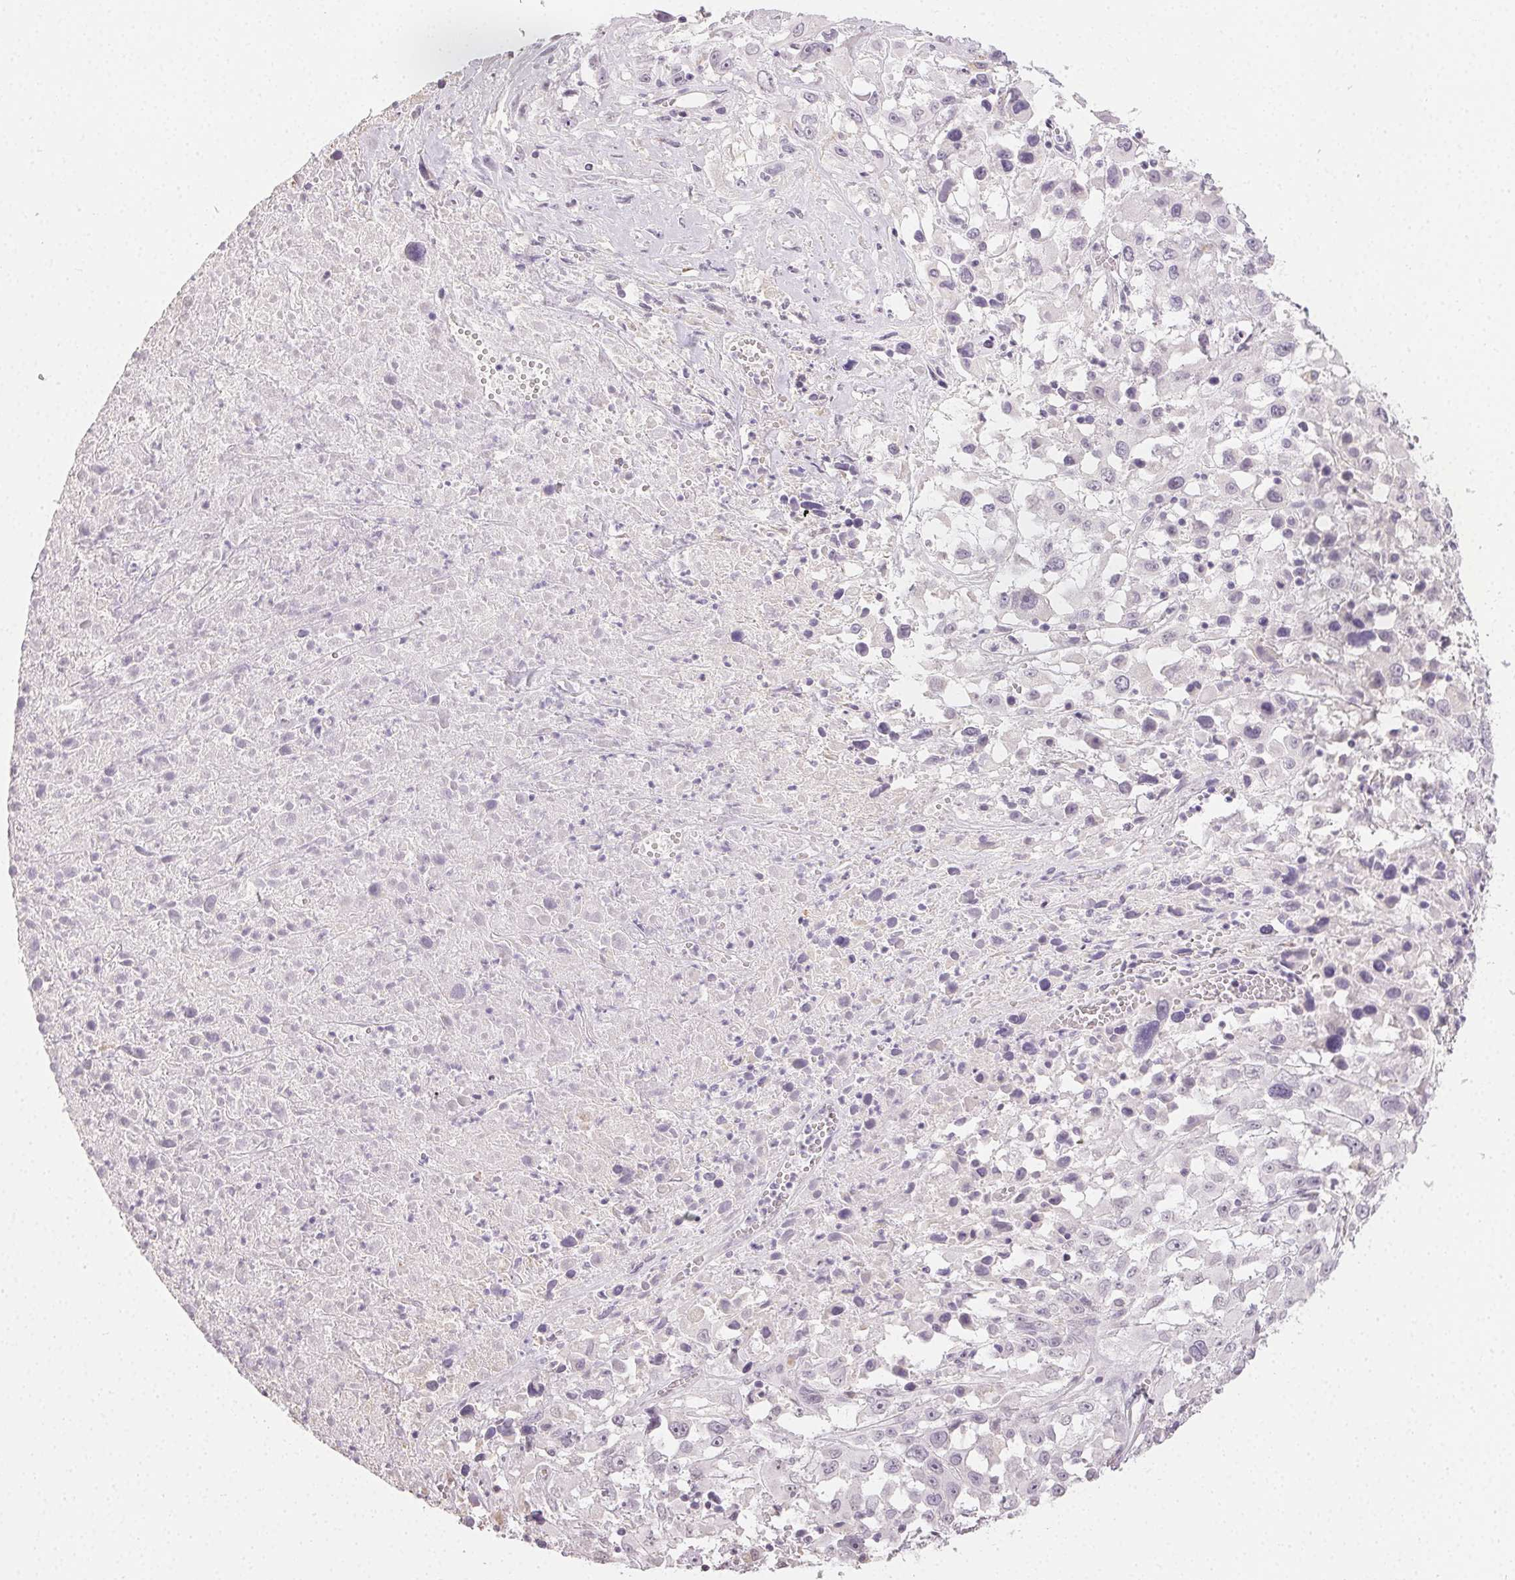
{"staining": {"intensity": "negative", "quantity": "none", "location": "none"}, "tissue": "melanoma", "cell_type": "Tumor cells", "image_type": "cancer", "snomed": [{"axis": "morphology", "description": "Malignant melanoma, Metastatic site"}, {"axis": "topography", "description": "Soft tissue"}], "caption": "Histopathology image shows no protein expression in tumor cells of malignant melanoma (metastatic site) tissue.", "gene": "TMEM174", "patient": {"sex": "male", "age": 50}}